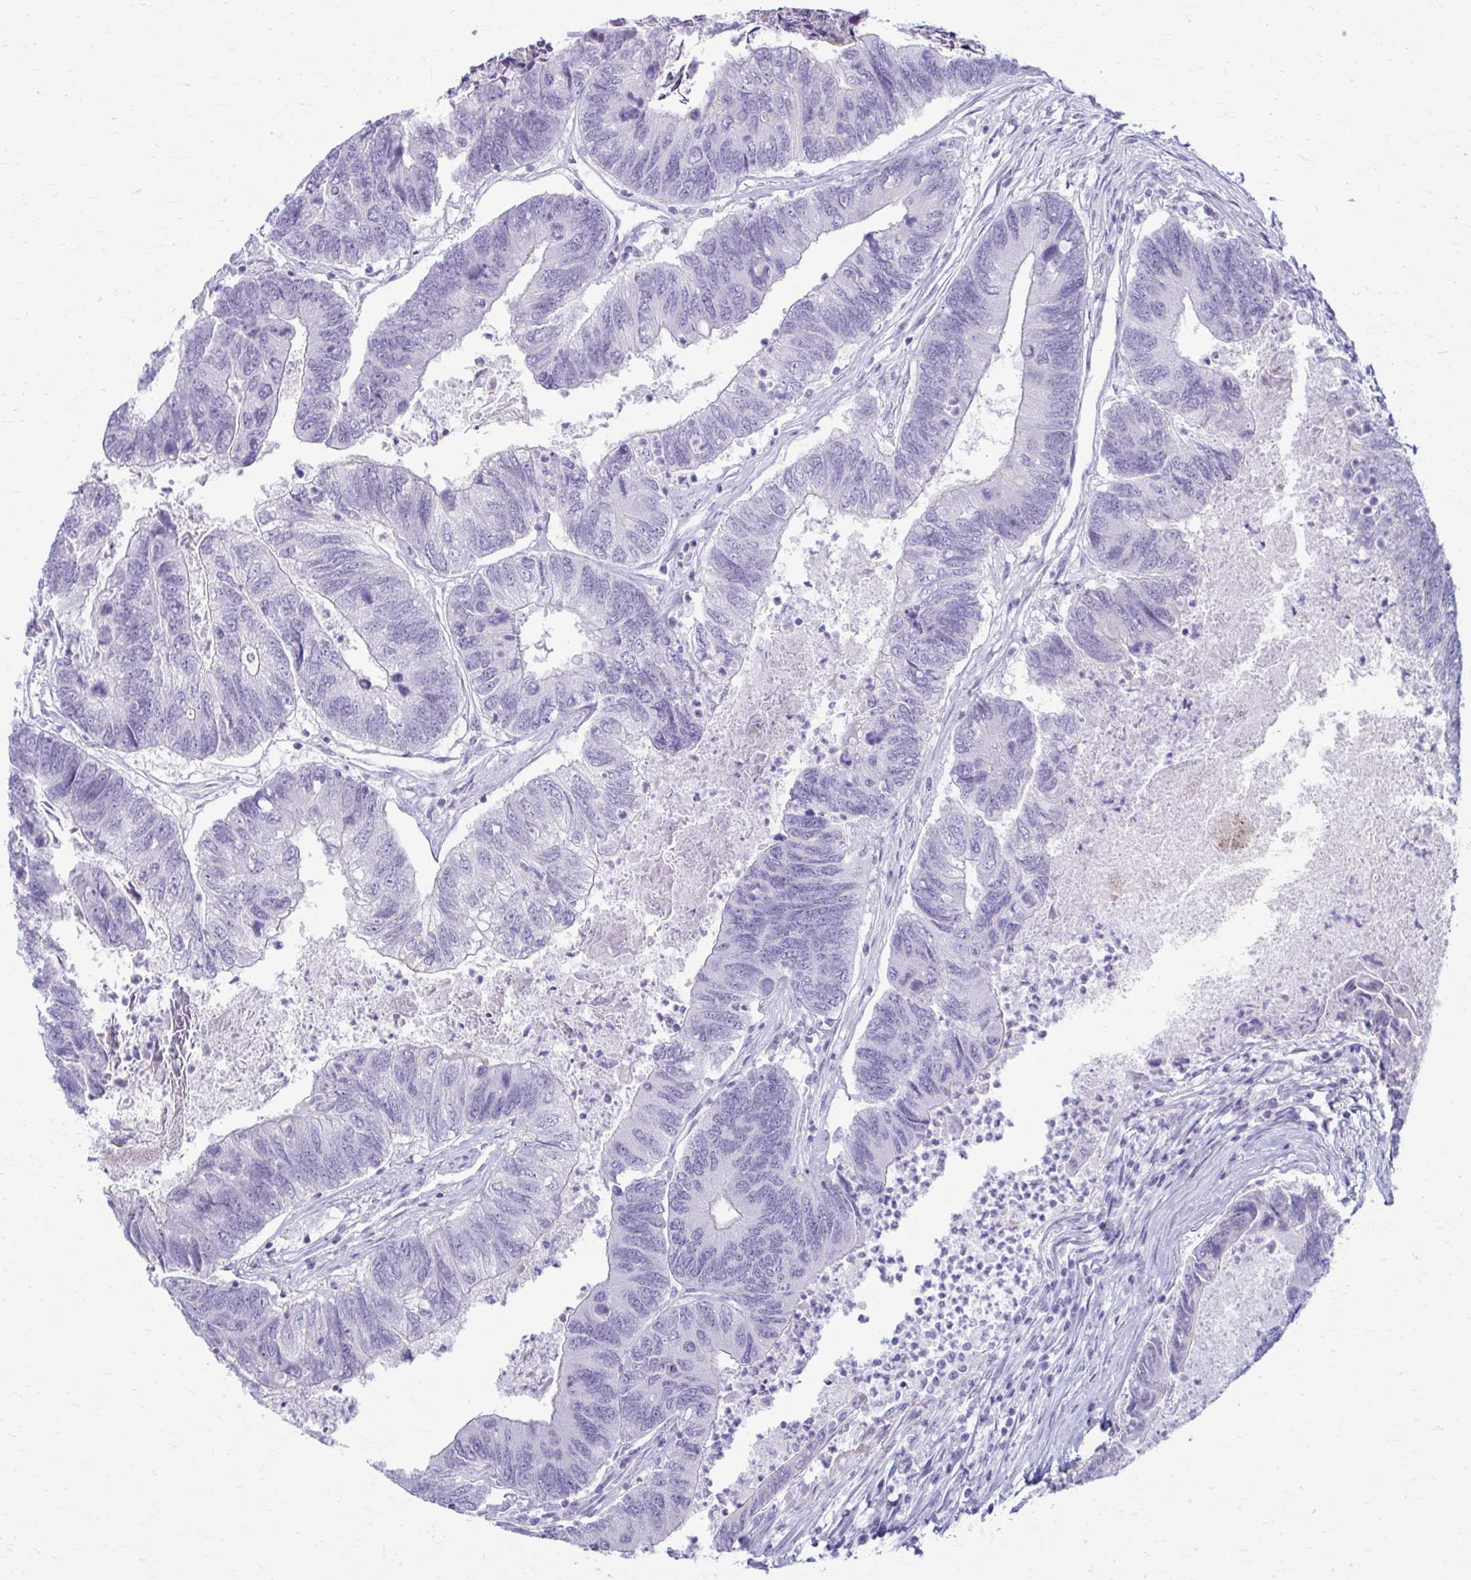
{"staining": {"intensity": "negative", "quantity": "none", "location": "none"}, "tissue": "colorectal cancer", "cell_type": "Tumor cells", "image_type": "cancer", "snomed": [{"axis": "morphology", "description": "Adenocarcinoma, NOS"}, {"axis": "topography", "description": "Colon"}], "caption": "Tumor cells show no significant staining in adenocarcinoma (colorectal). The staining is performed using DAB (3,3'-diaminobenzidine) brown chromogen with nuclei counter-stained in using hematoxylin.", "gene": "LDLRAP1", "patient": {"sex": "female", "age": 67}}